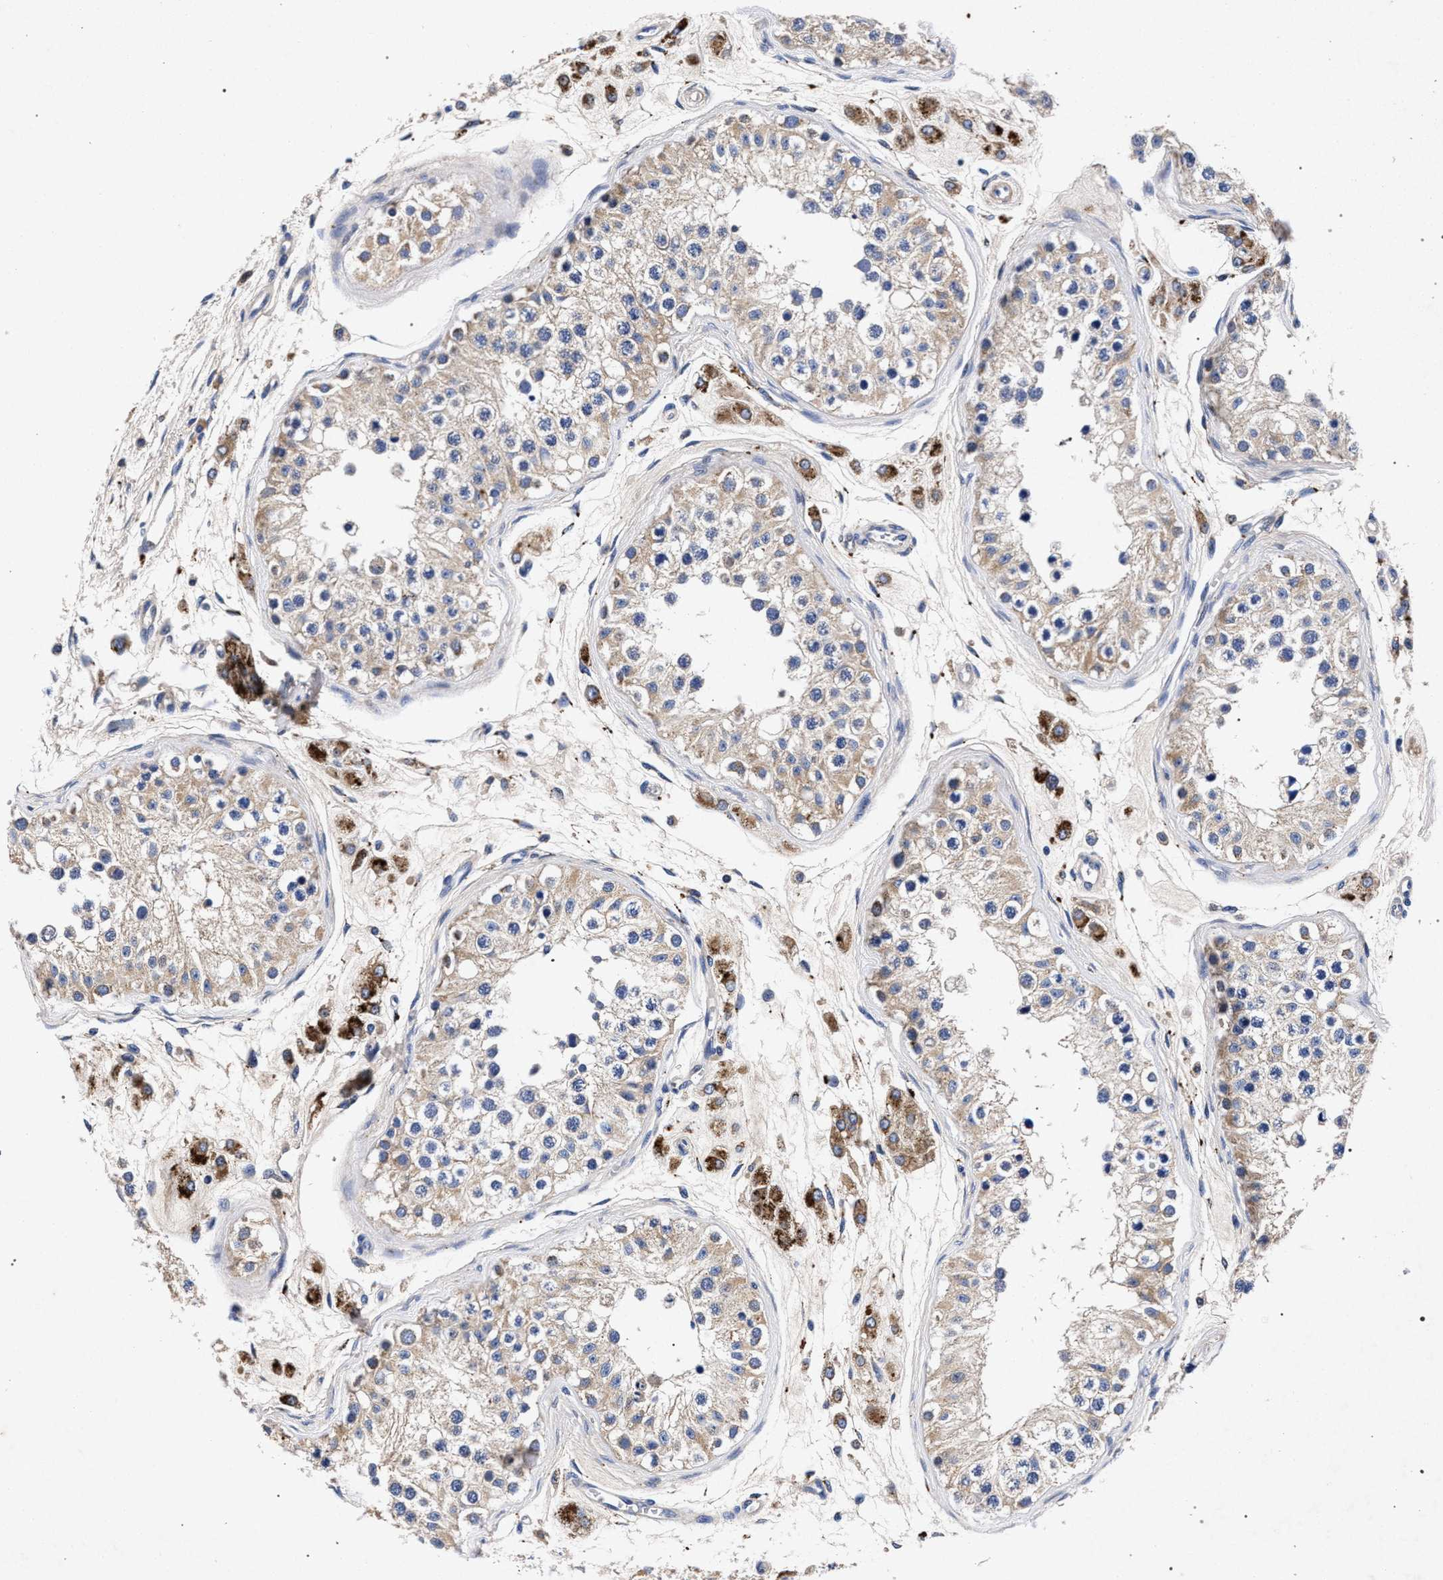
{"staining": {"intensity": "weak", "quantity": "<25%", "location": "cytoplasmic/membranous"}, "tissue": "testis", "cell_type": "Cells in seminiferous ducts", "image_type": "normal", "snomed": [{"axis": "morphology", "description": "Normal tissue, NOS"}, {"axis": "morphology", "description": "Adenocarcinoma, metastatic, NOS"}, {"axis": "topography", "description": "Testis"}], "caption": "Human testis stained for a protein using IHC demonstrates no staining in cells in seminiferous ducts.", "gene": "HSD17B14", "patient": {"sex": "male", "age": 26}}